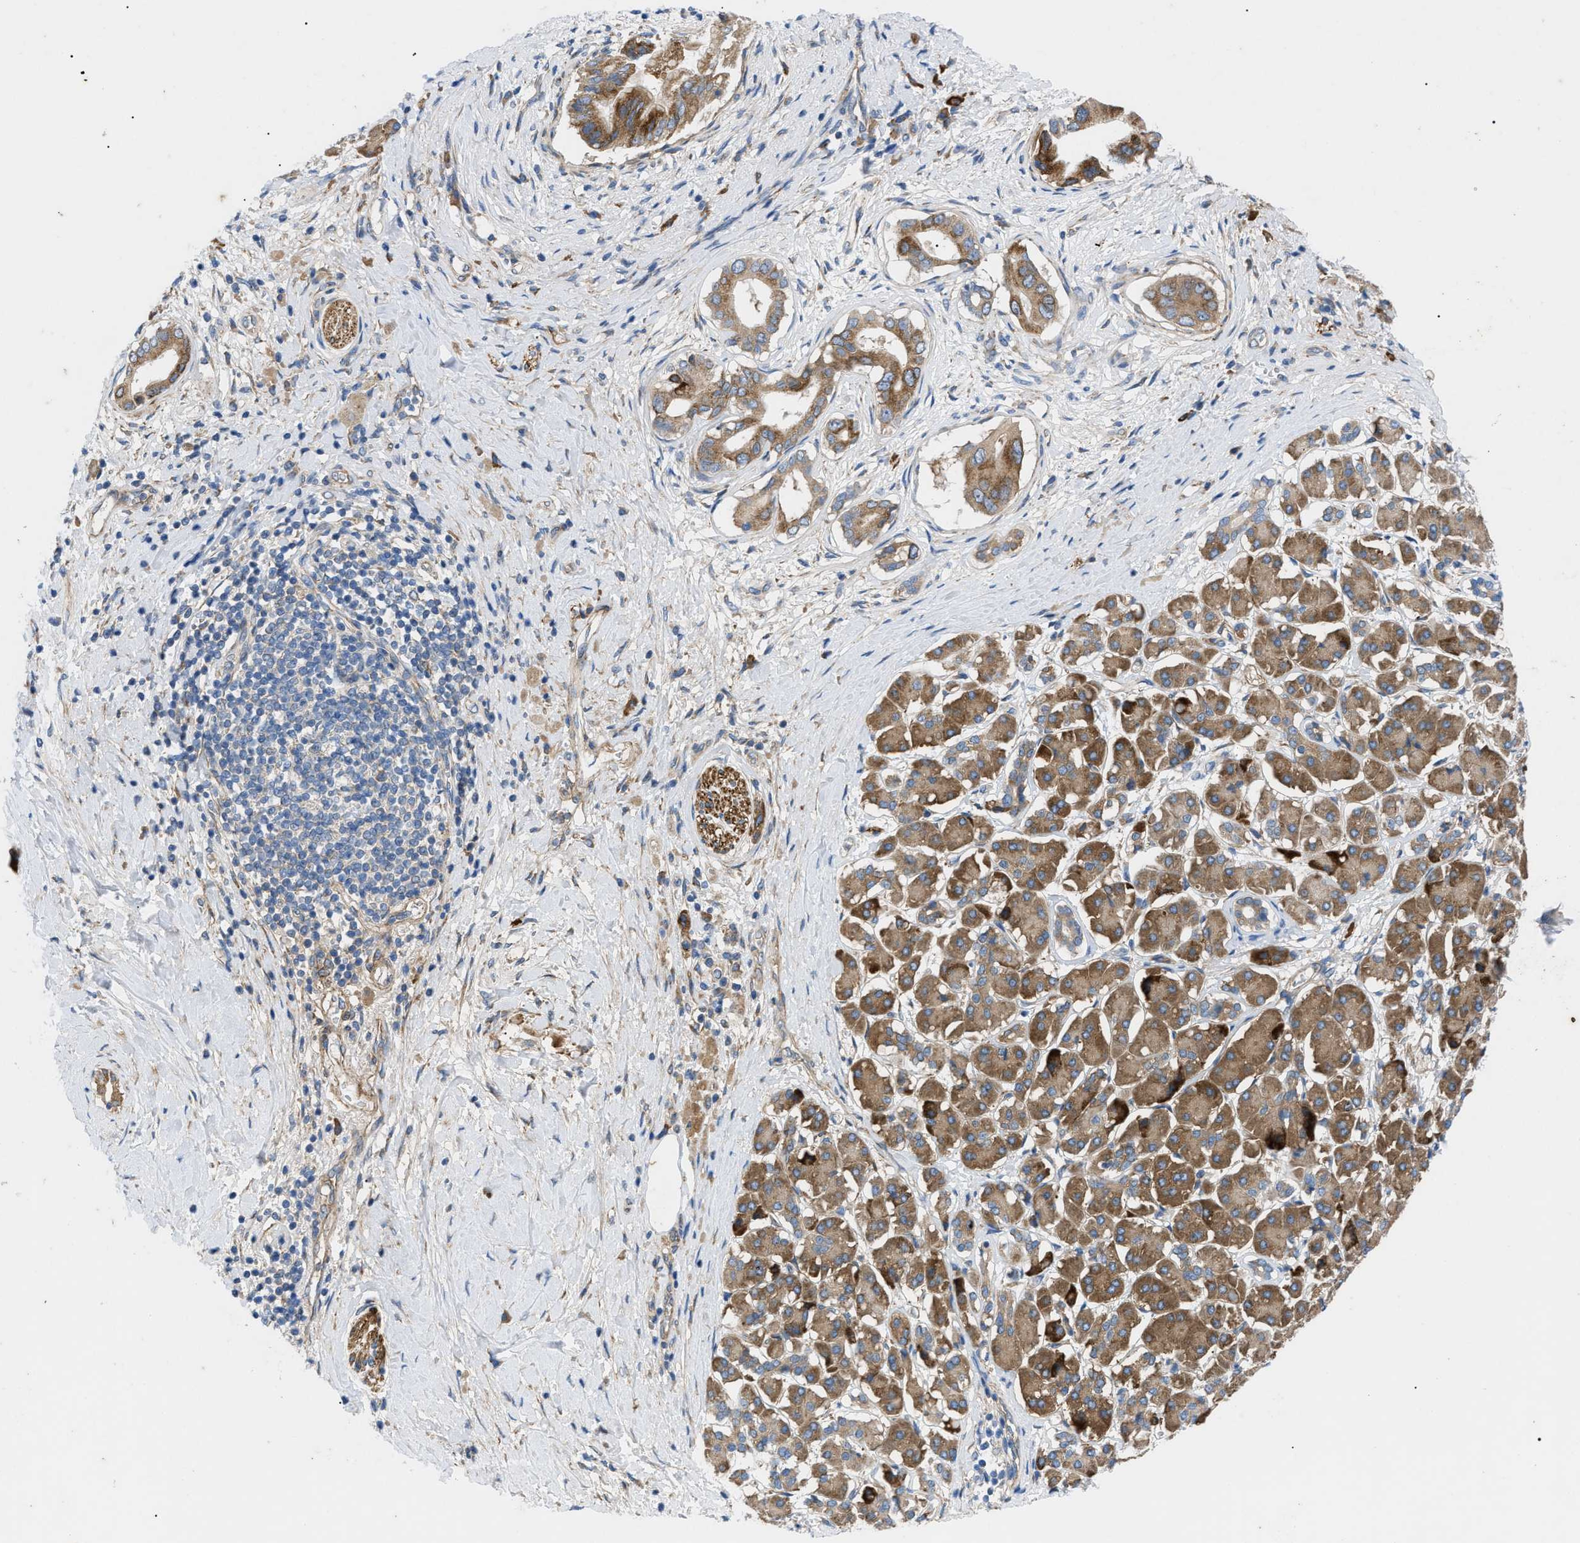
{"staining": {"intensity": "moderate", "quantity": ">75%", "location": "cytoplasmic/membranous"}, "tissue": "pancreatic cancer", "cell_type": "Tumor cells", "image_type": "cancer", "snomed": [{"axis": "morphology", "description": "Adenocarcinoma, NOS"}, {"axis": "topography", "description": "Pancreas"}], "caption": "This histopathology image reveals immunohistochemistry (IHC) staining of pancreatic cancer (adenocarcinoma), with medium moderate cytoplasmic/membranous positivity in about >75% of tumor cells.", "gene": "HSPB8", "patient": {"sex": "male", "age": 55}}